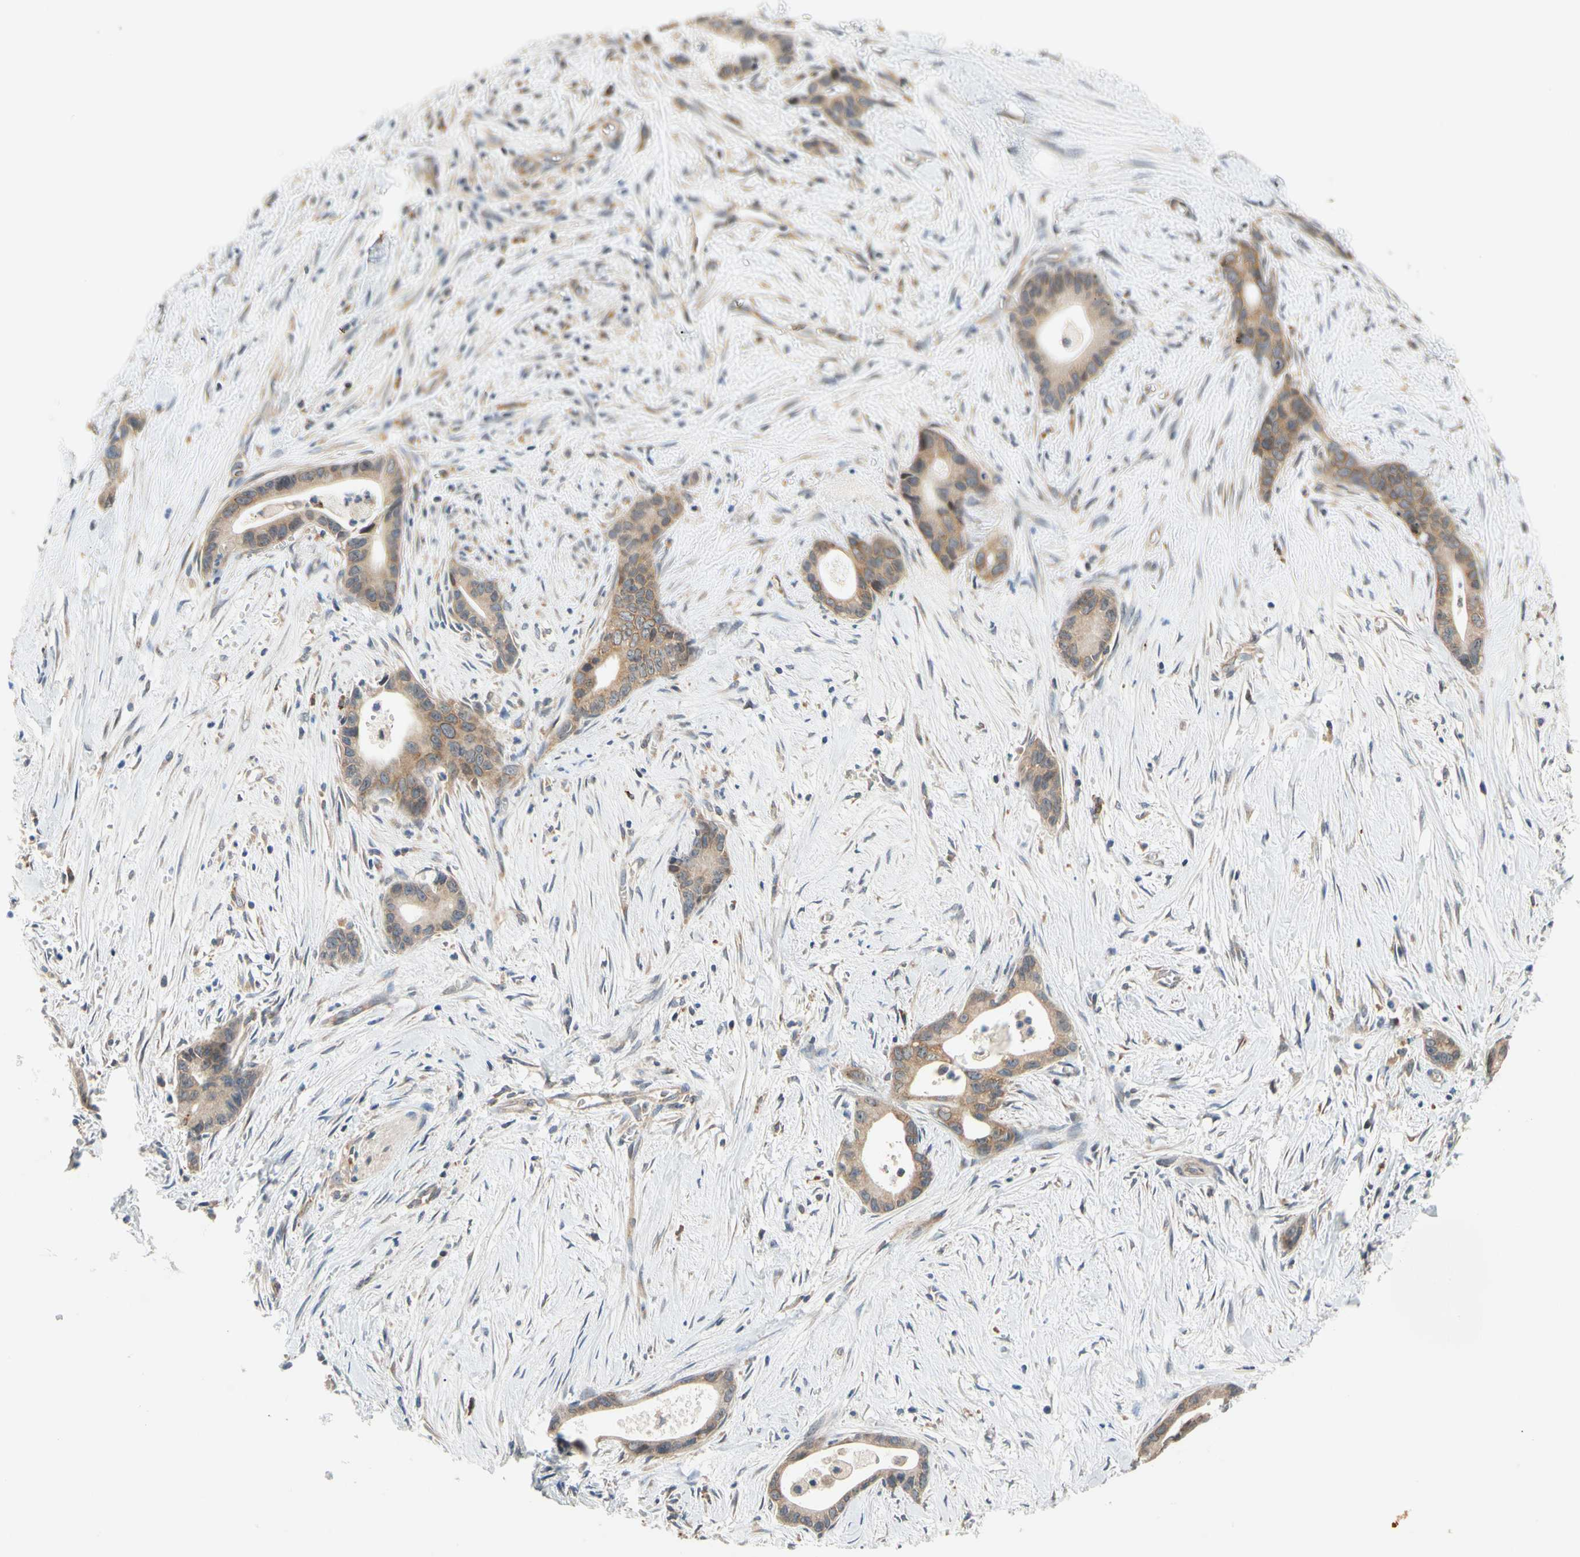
{"staining": {"intensity": "moderate", "quantity": ">75%", "location": "cytoplasmic/membranous"}, "tissue": "liver cancer", "cell_type": "Tumor cells", "image_type": "cancer", "snomed": [{"axis": "morphology", "description": "Cholangiocarcinoma"}, {"axis": "topography", "description": "Liver"}], "caption": "Cholangiocarcinoma (liver) stained with DAB (3,3'-diaminobenzidine) immunohistochemistry shows medium levels of moderate cytoplasmic/membranous positivity in about >75% of tumor cells. (brown staining indicates protein expression, while blue staining denotes nuclei).", "gene": "ANKHD1", "patient": {"sex": "female", "age": 55}}